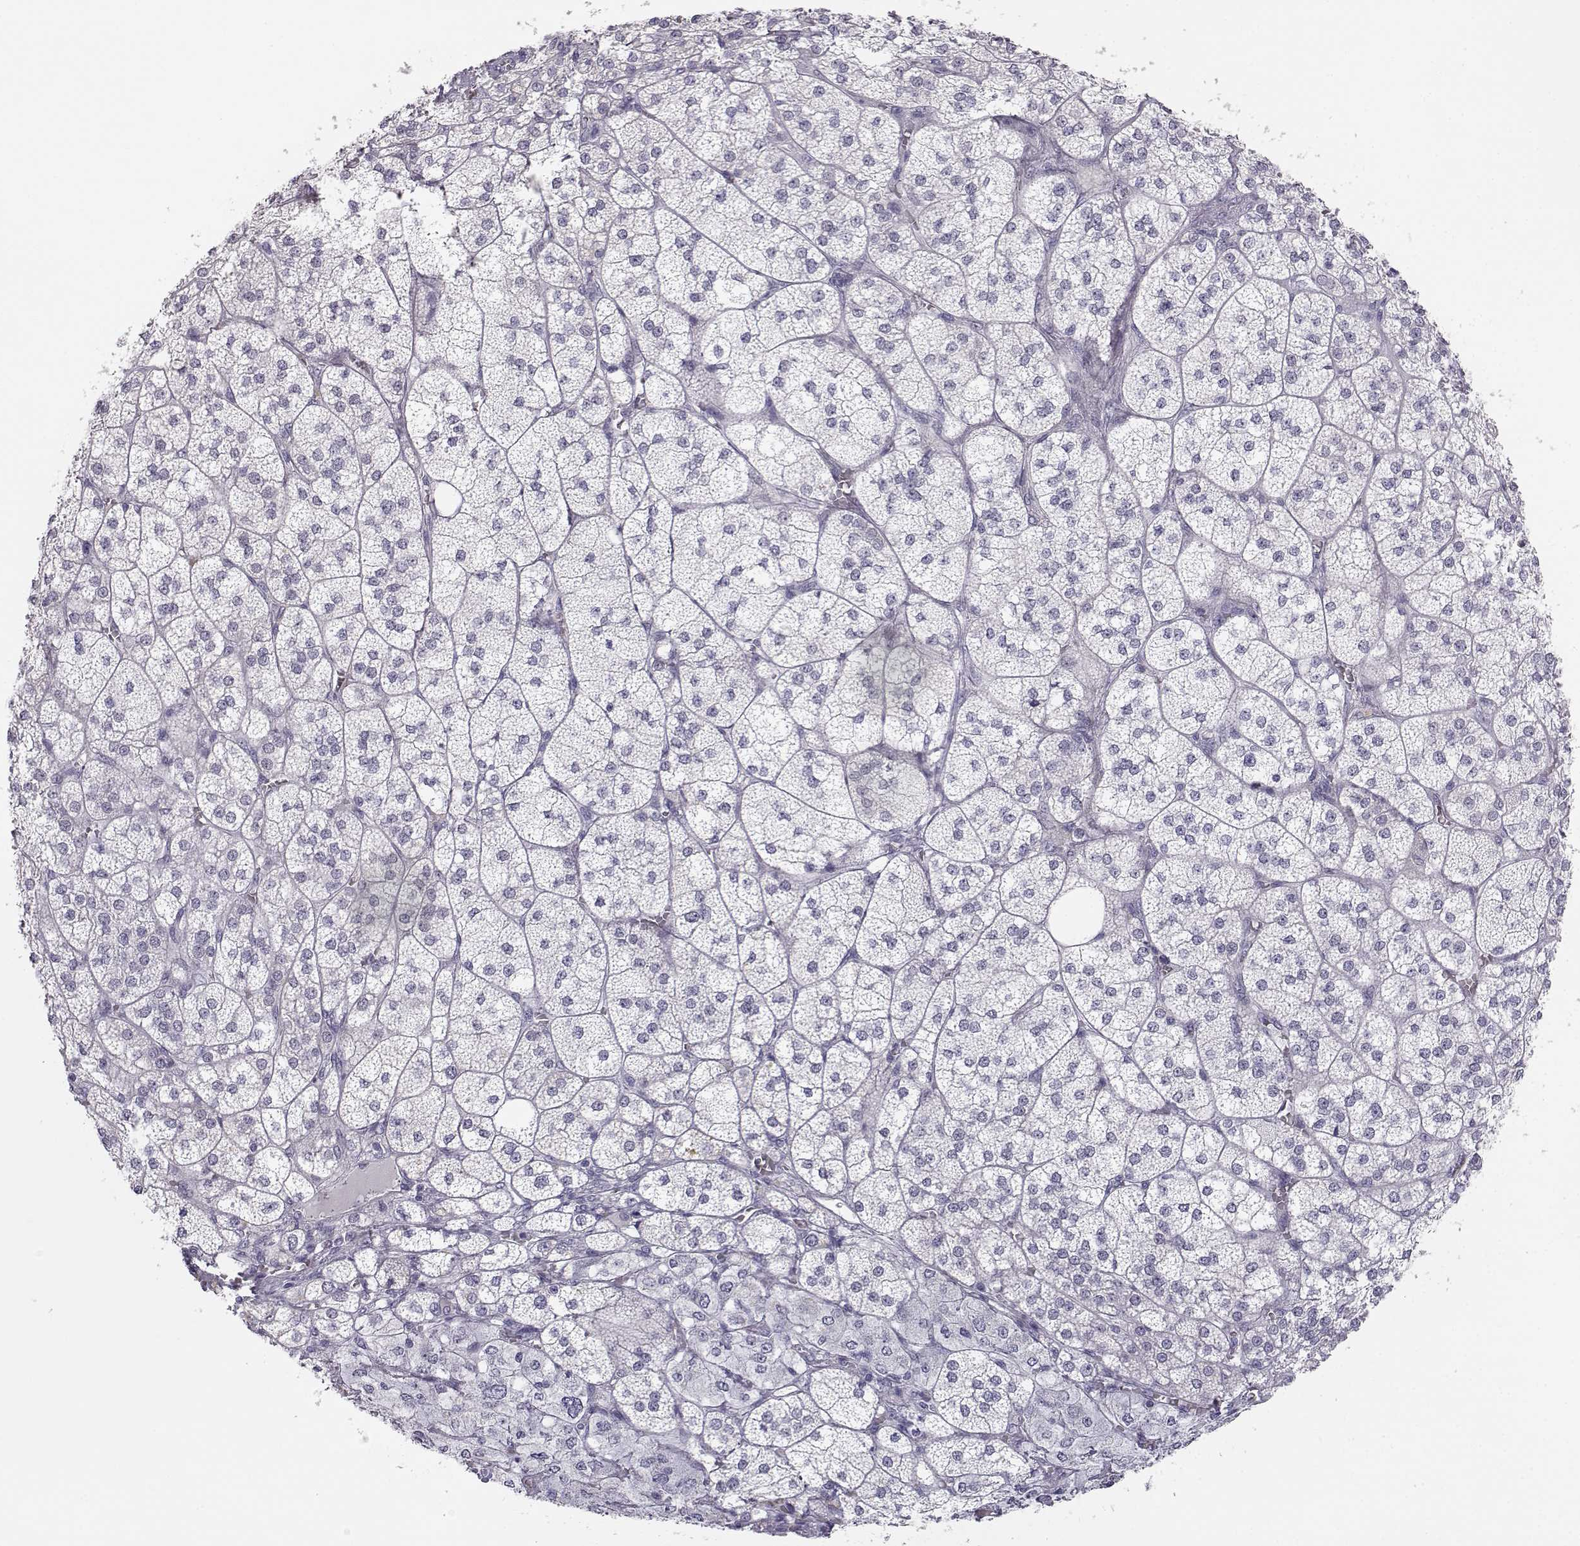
{"staining": {"intensity": "negative", "quantity": "none", "location": "none"}, "tissue": "adrenal gland", "cell_type": "Glandular cells", "image_type": "normal", "snomed": [{"axis": "morphology", "description": "Normal tissue, NOS"}, {"axis": "topography", "description": "Adrenal gland"}], "caption": "DAB immunohistochemical staining of benign adrenal gland displays no significant positivity in glandular cells.", "gene": "MYCBPAP", "patient": {"sex": "female", "age": 60}}